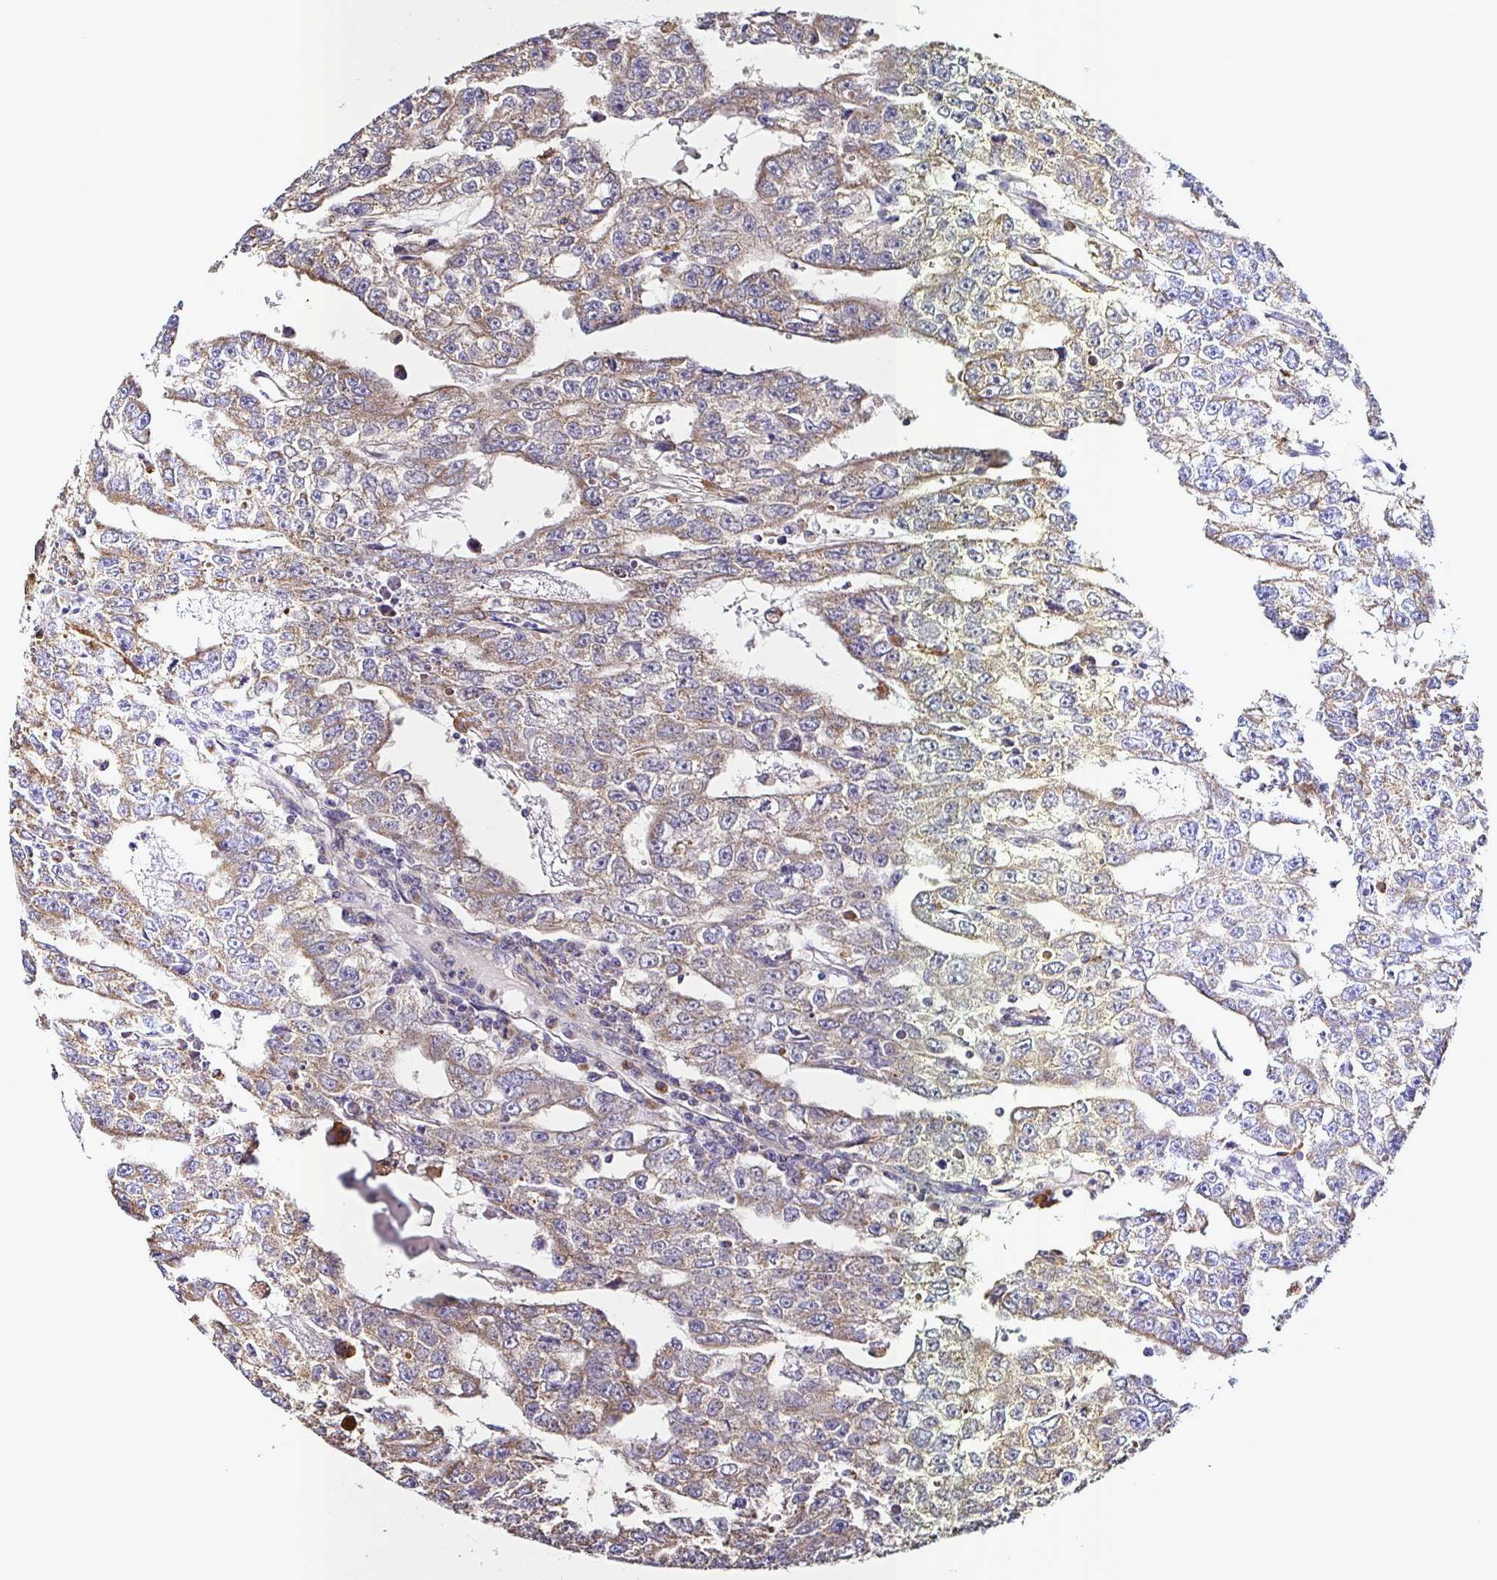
{"staining": {"intensity": "moderate", "quantity": ">75%", "location": "cytoplasmic/membranous"}, "tissue": "testis cancer", "cell_type": "Tumor cells", "image_type": "cancer", "snomed": [{"axis": "morphology", "description": "Carcinoma, Embryonal, NOS"}, {"axis": "topography", "description": "Testis"}], "caption": "The photomicrograph exhibits a brown stain indicating the presence of a protein in the cytoplasmic/membranous of tumor cells in testis embryonal carcinoma.", "gene": "MSR1", "patient": {"sex": "male", "age": 20}}